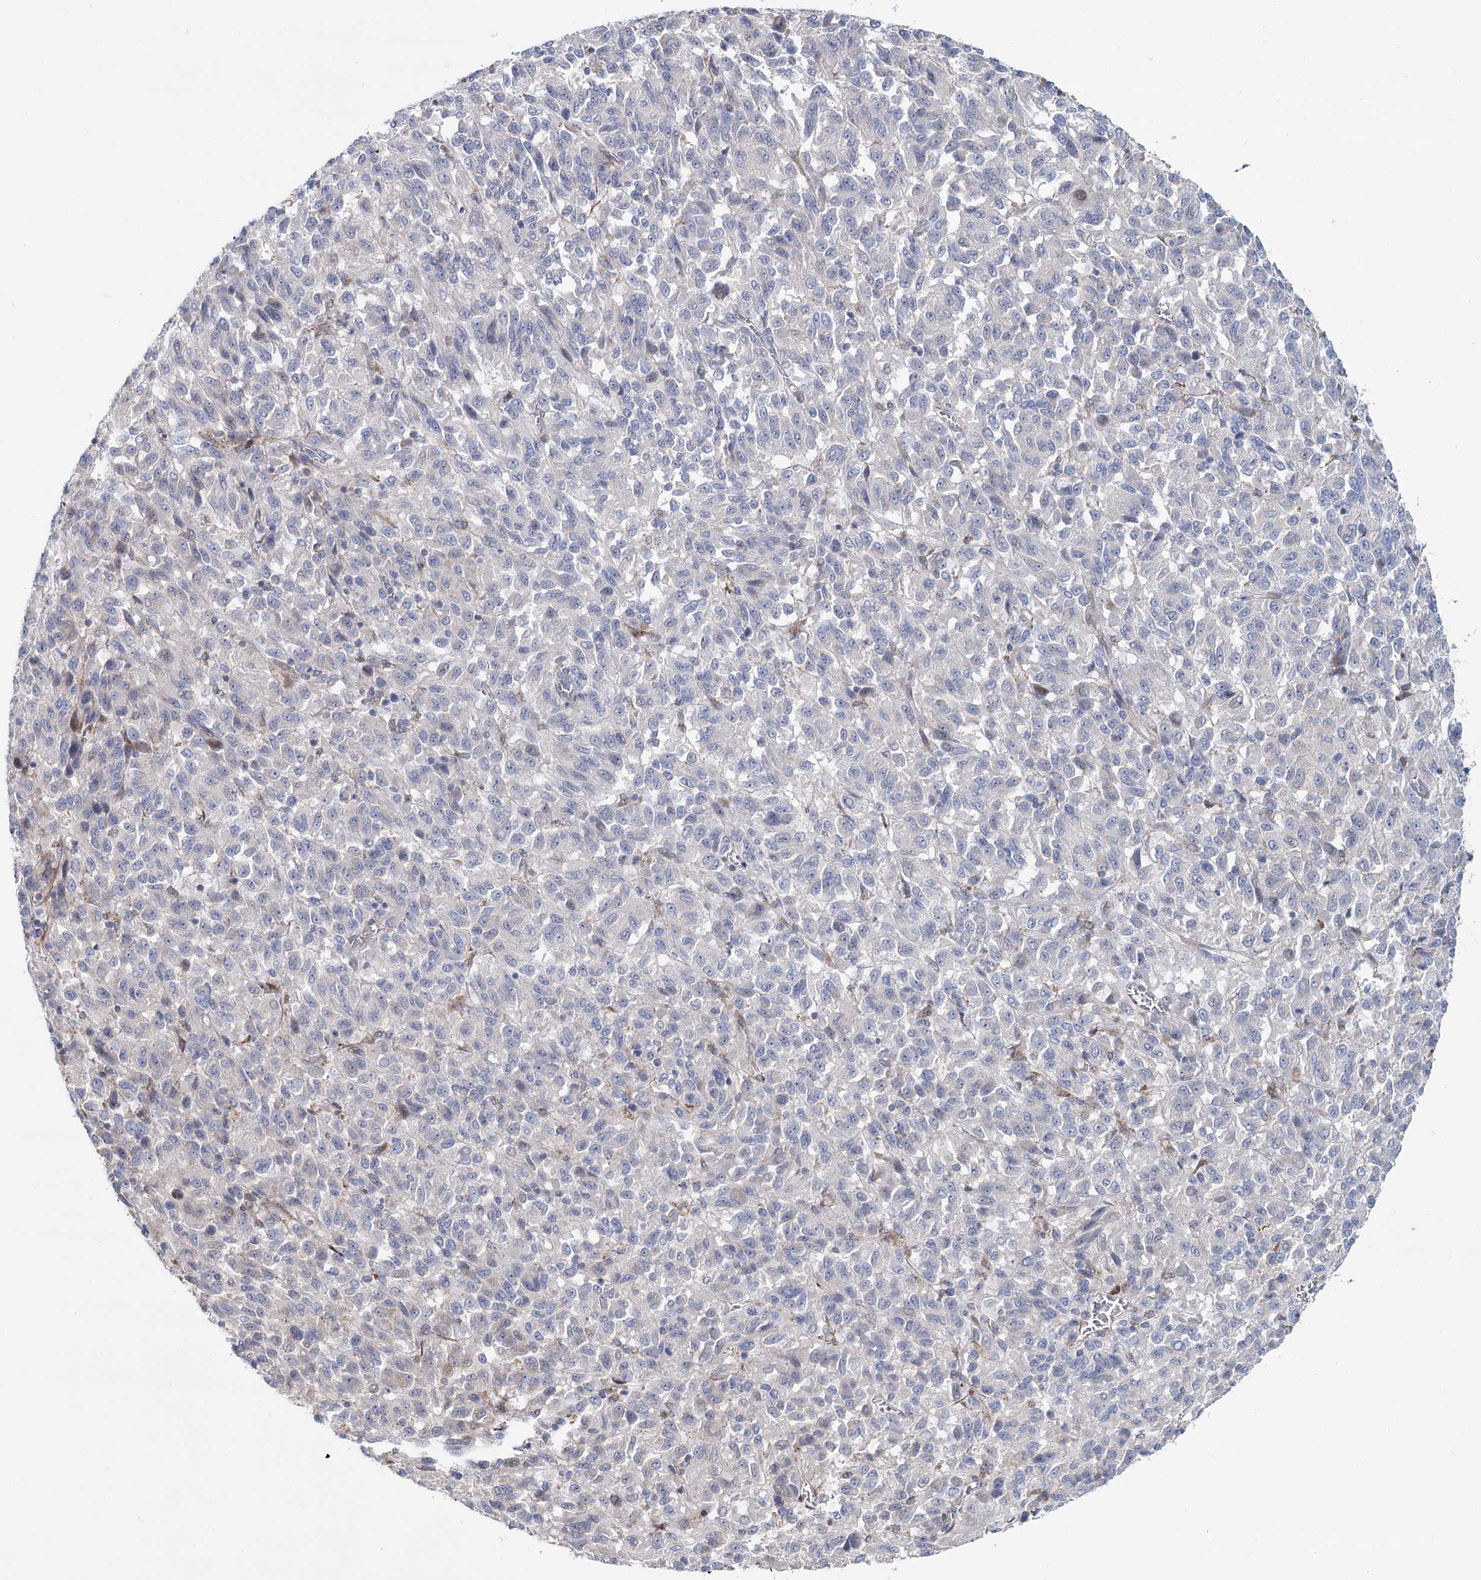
{"staining": {"intensity": "negative", "quantity": "none", "location": "none"}, "tissue": "melanoma", "cell_type": "Tumor cells", "image_type": "cancer", "snomed": [{"axis": "morphology", "description": "Malignant melanoma, Metastatic site"}, {"axis": "topography", "description": "Lung"}], "caption": "Tumor cells show no significant staining in melanoma.", "gene": "CPLANE1", "patient": {"sex": "male", "age": 64}}